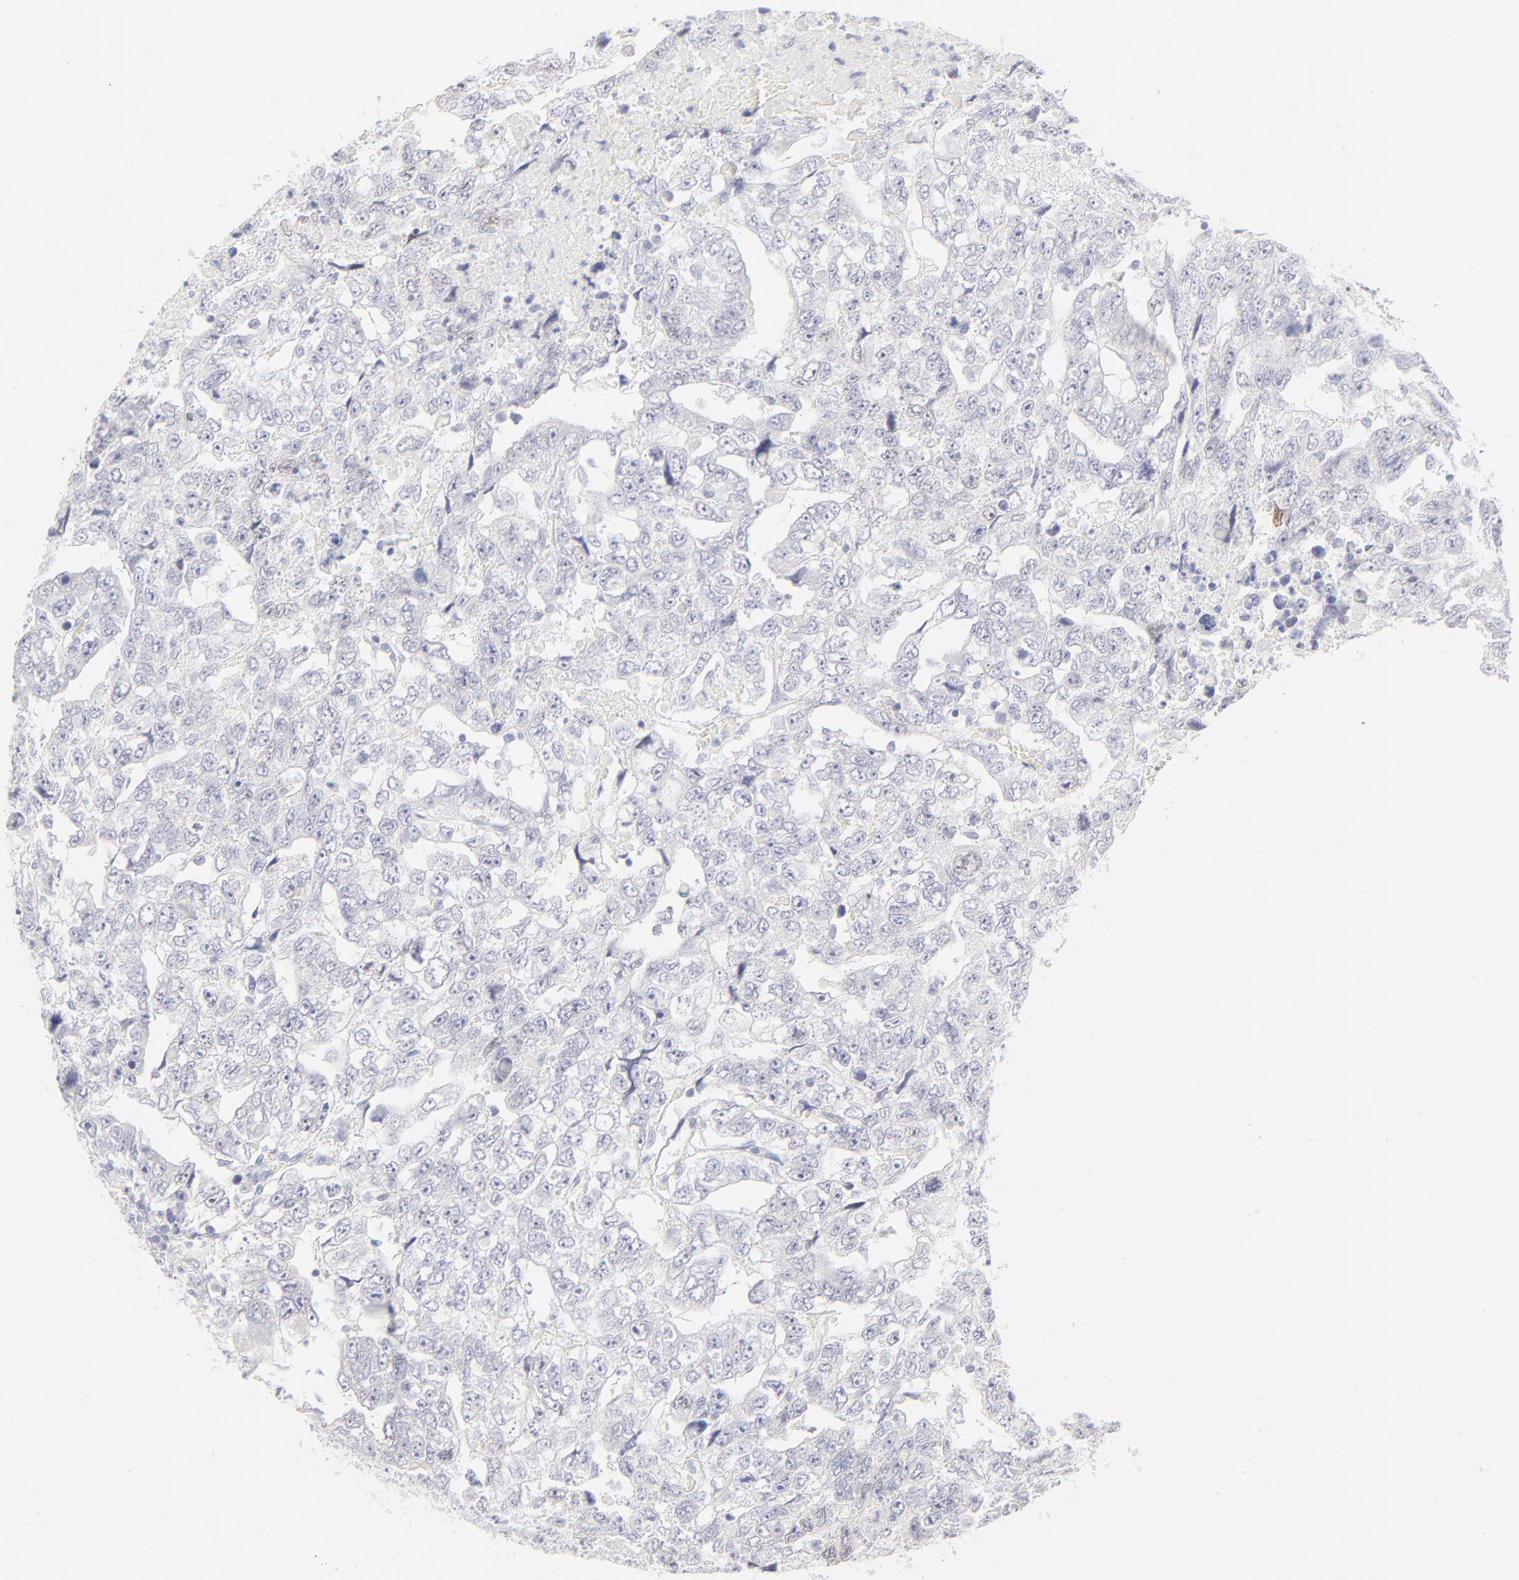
{"staining": {"intensity": "weak", "quantity": "<25%", "location": "nuclear"}, "tissue": "testis cancer", "cell_type": "Tumor cells", "image_type": "cancer", "snomed": [{"axis": "morphology", "description": "Carcinoma, Embryonal, NOS"}, {"axis": "topography", "description": "Testis"}], "caption": "An immunohistochemistry photomicrograph of testis embryonal carcinoma is shown. There is no staining in tumor cells of testis embryonal carcinoma.", "gene": "ELF3", "patient": {"sex": "male", "age": 36}}